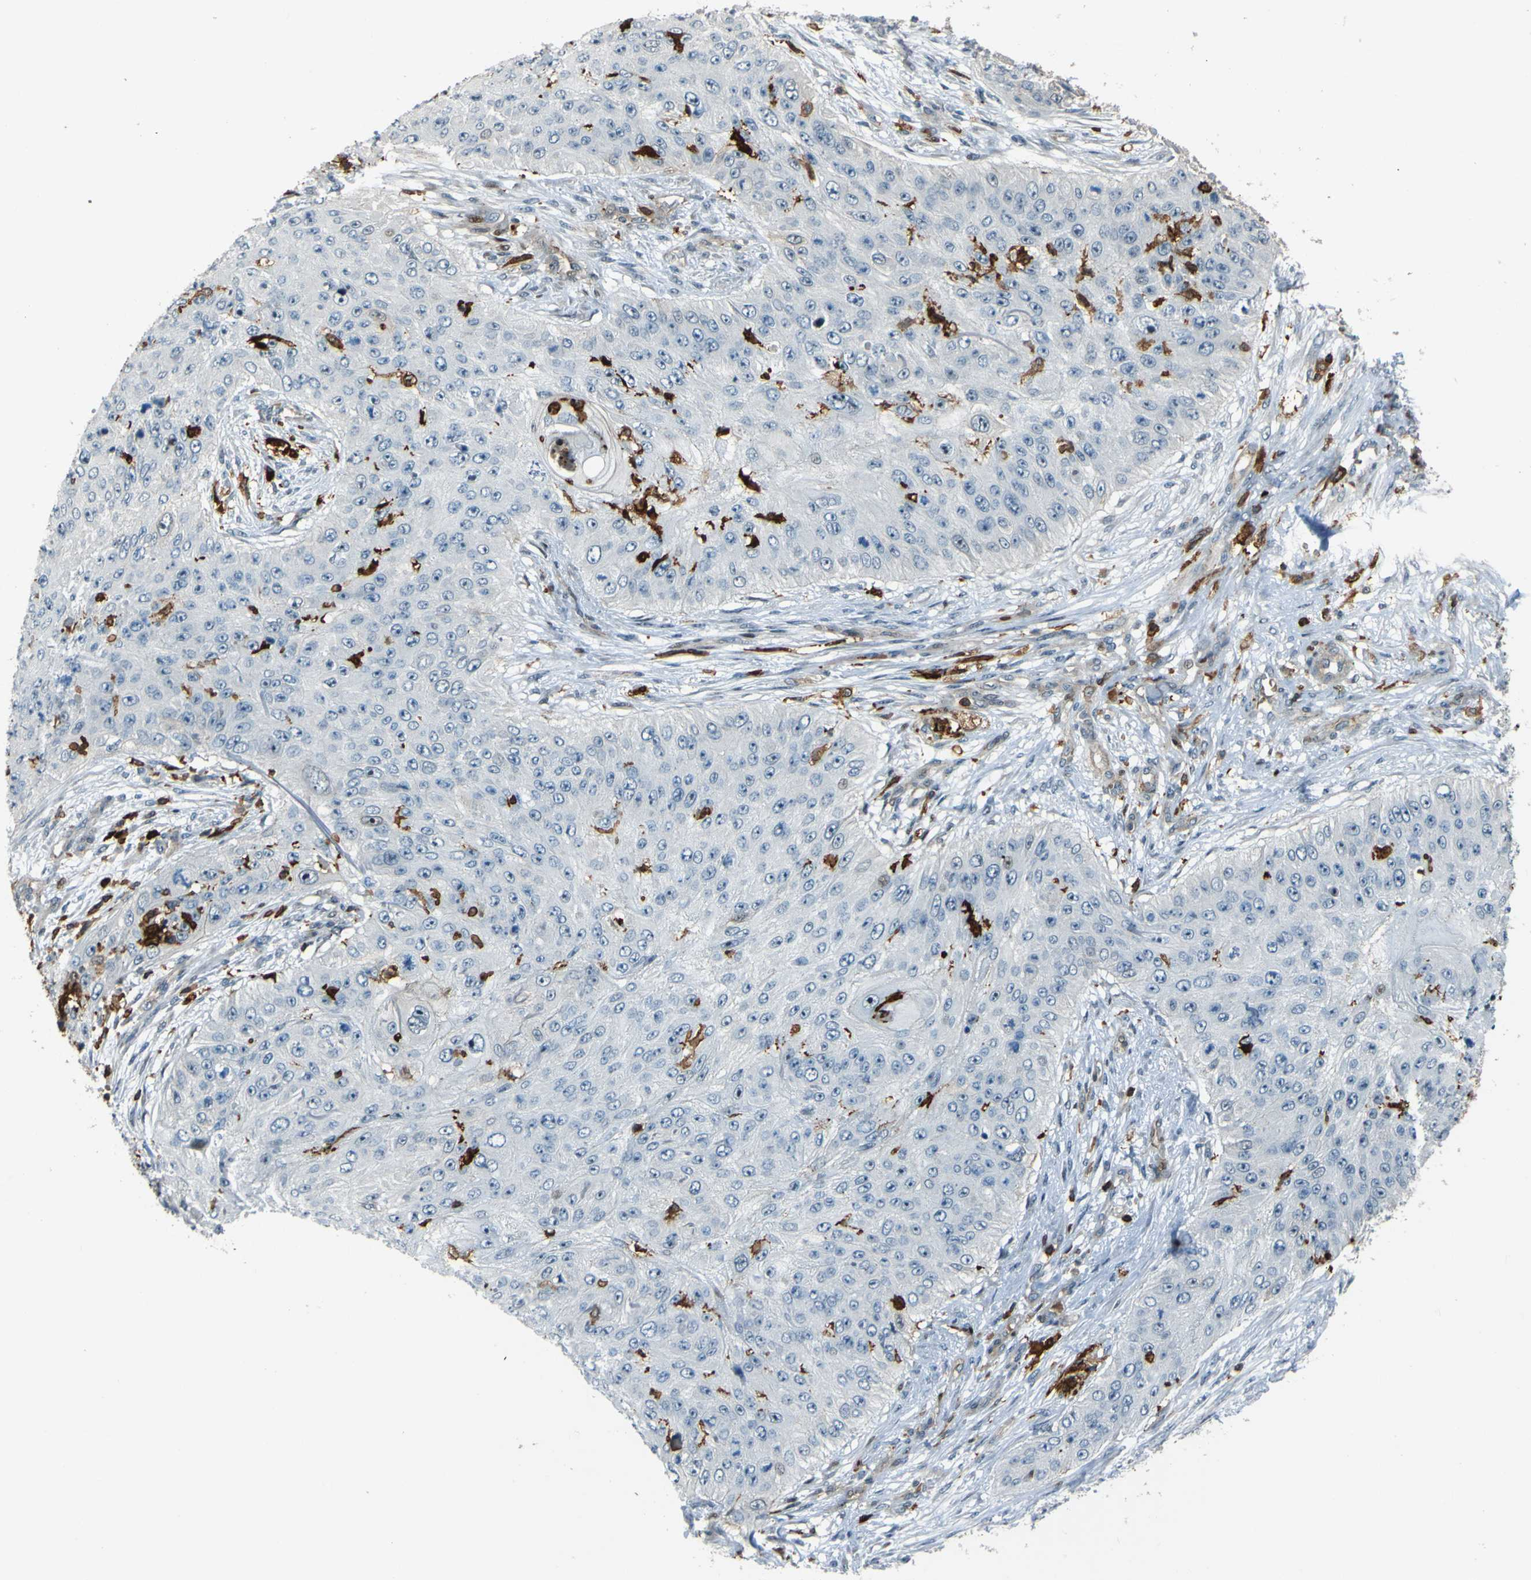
{"staining": {"intensity": "negative", "quantity": "none", "location": "none"}, "tissue": "skin cancer", "cell_type": "Tumor cells", "image_type": "cancer", "snomed": [{"axis": "morphology", "description": "Squamous cell carcinoma, NOS"}, {"axis": "topography", "description": "Skin"}], "caption": "Immunohistochemistry of skin cancer reveals no positivity in tumor cells. Brightfield microscopy of IHC stained with DAB (brown) and hematoxylin (blue), captured at high magnification.", "gene": "PCDHB5", "patient": {"sex": "female", "age": 80}}